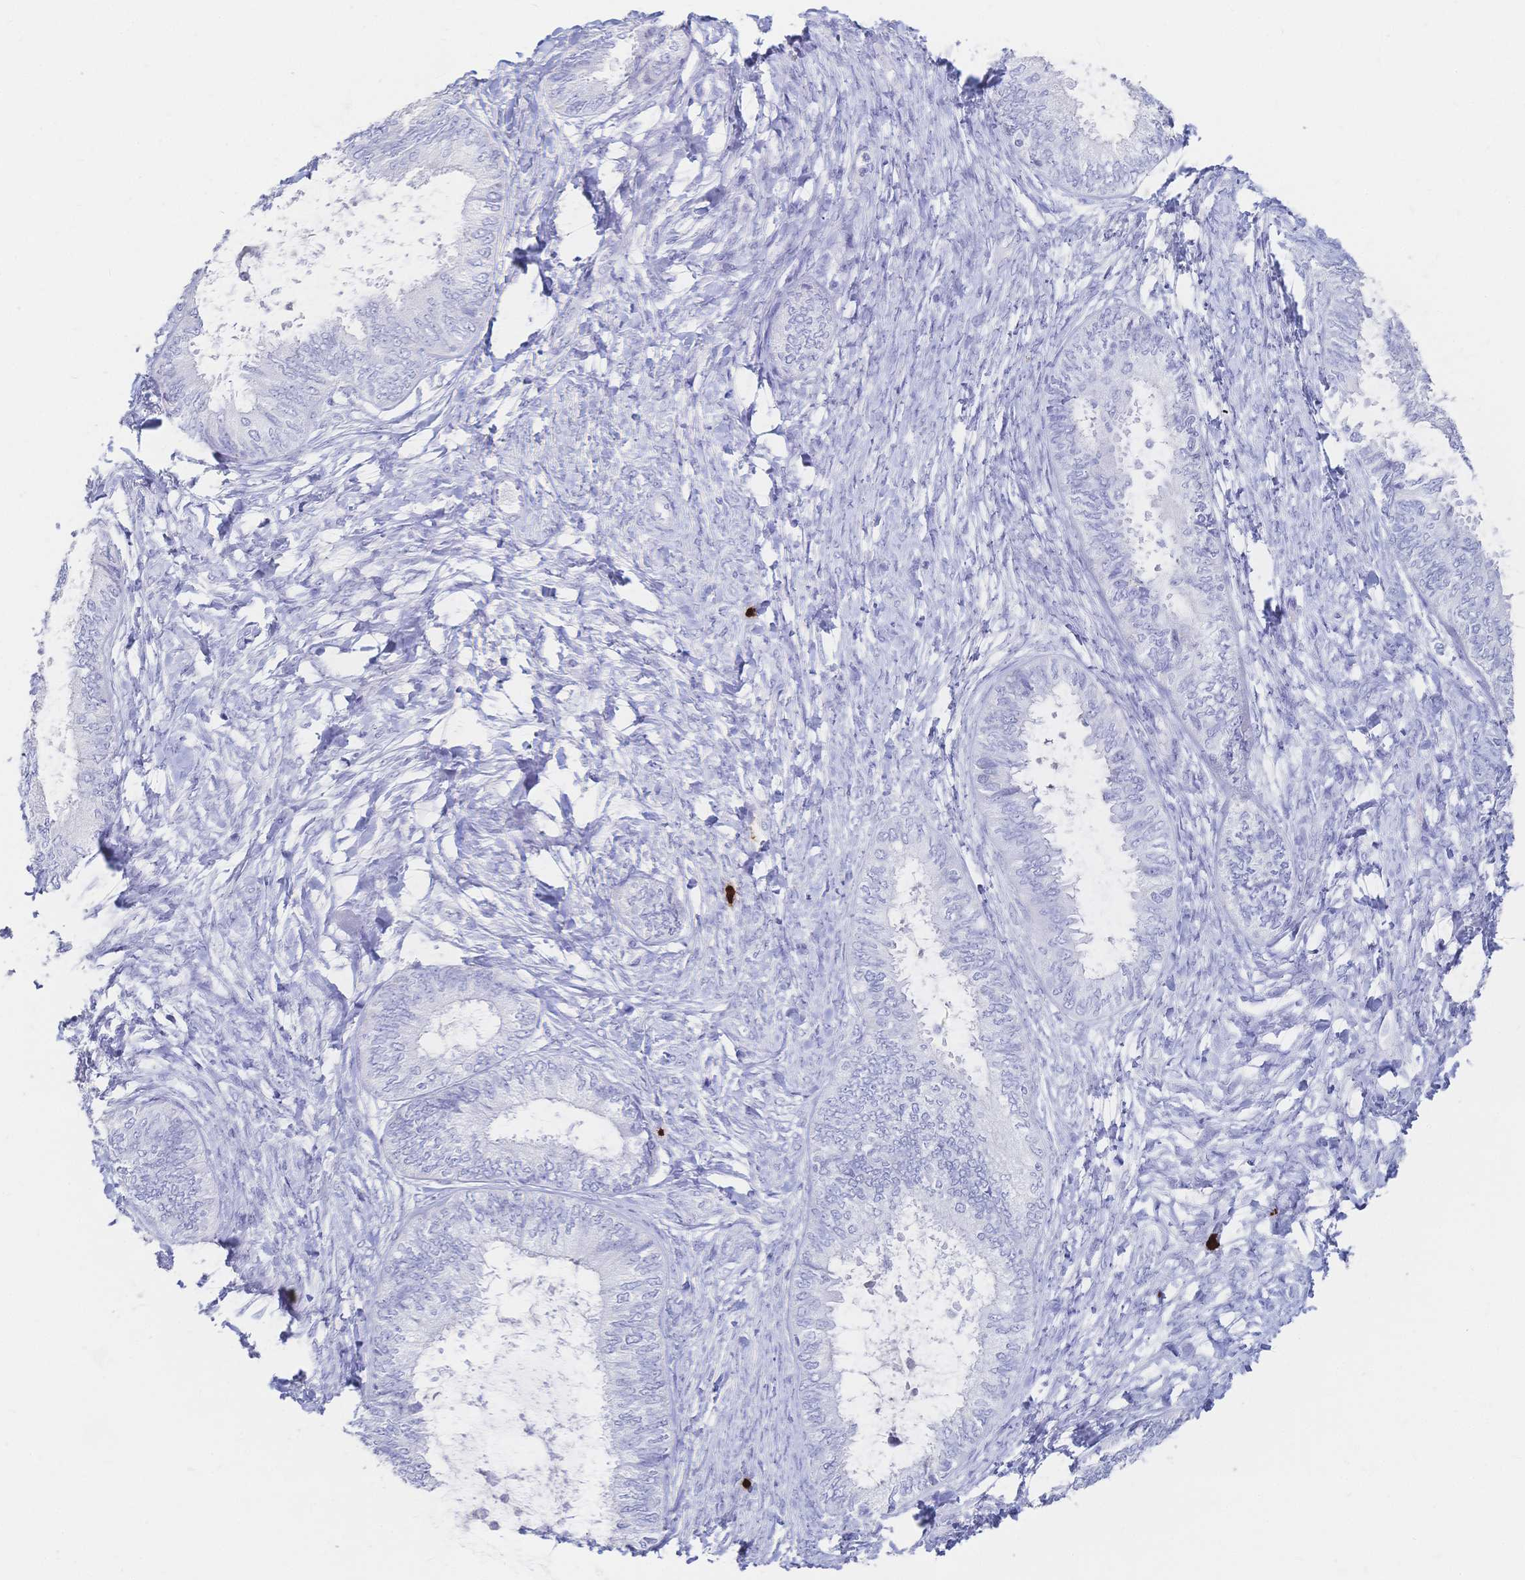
{"staining": {"intensity": "negative", "quantity": "none", "location": "none"}, "tissue": "ovarian cancer", "cell_type": "Tumor cells", "image_type": "cancer", "snomed": [{"axis": "morphology", "description": "Carcinoma, endometroid"}, {"axis": "topography", "description": "Ovary"}], "caption": "The immunohistochemistry micrograph has no significant positivity in tumor cells of ovarian cancer tissue.", "gene": "IL2RB", "patient": {"sex": "female", "age": 70}}